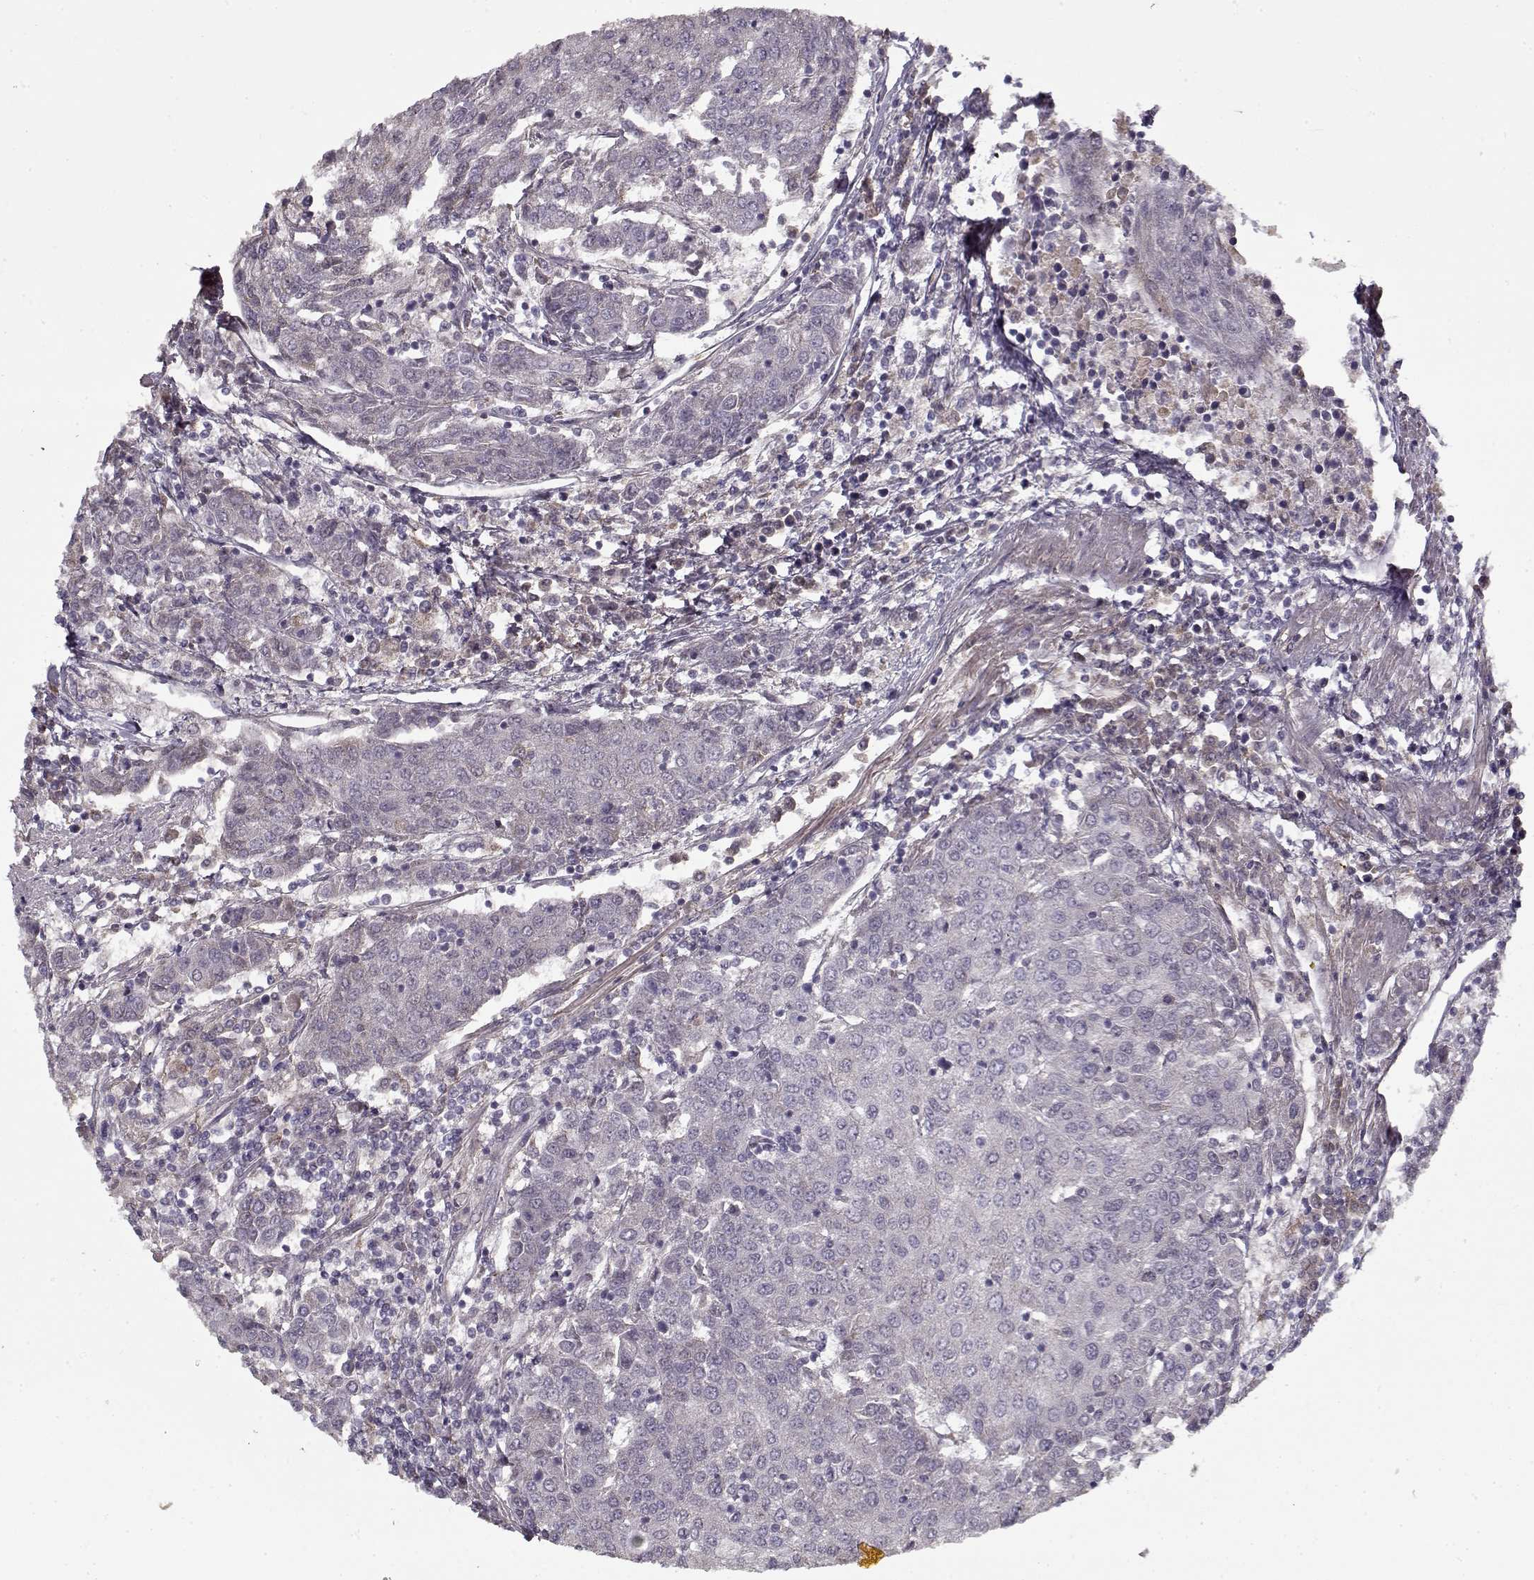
{"staining": {"intensity": "negative", "quantity": "none", "location": "none"}, "tissue": "urothelial cancer", "cell_type": "Tumor cells", "image_type": "cancer", "snomed": [{"axis": "morphology", "description": "Urothelial carcinoma, High grade"}, {"axis": "topography", "description": "Urinary bladder"}], "caption": "IHC histopathology image of neoplastic tissue: human urothelial cancer stained with DAB exhibits no significant protein expression in tumor cells. (IHC, brightfield microscopy, high magnification).", "gene": "LAMA2", "patient": {"sex": "female", "age": 85}}